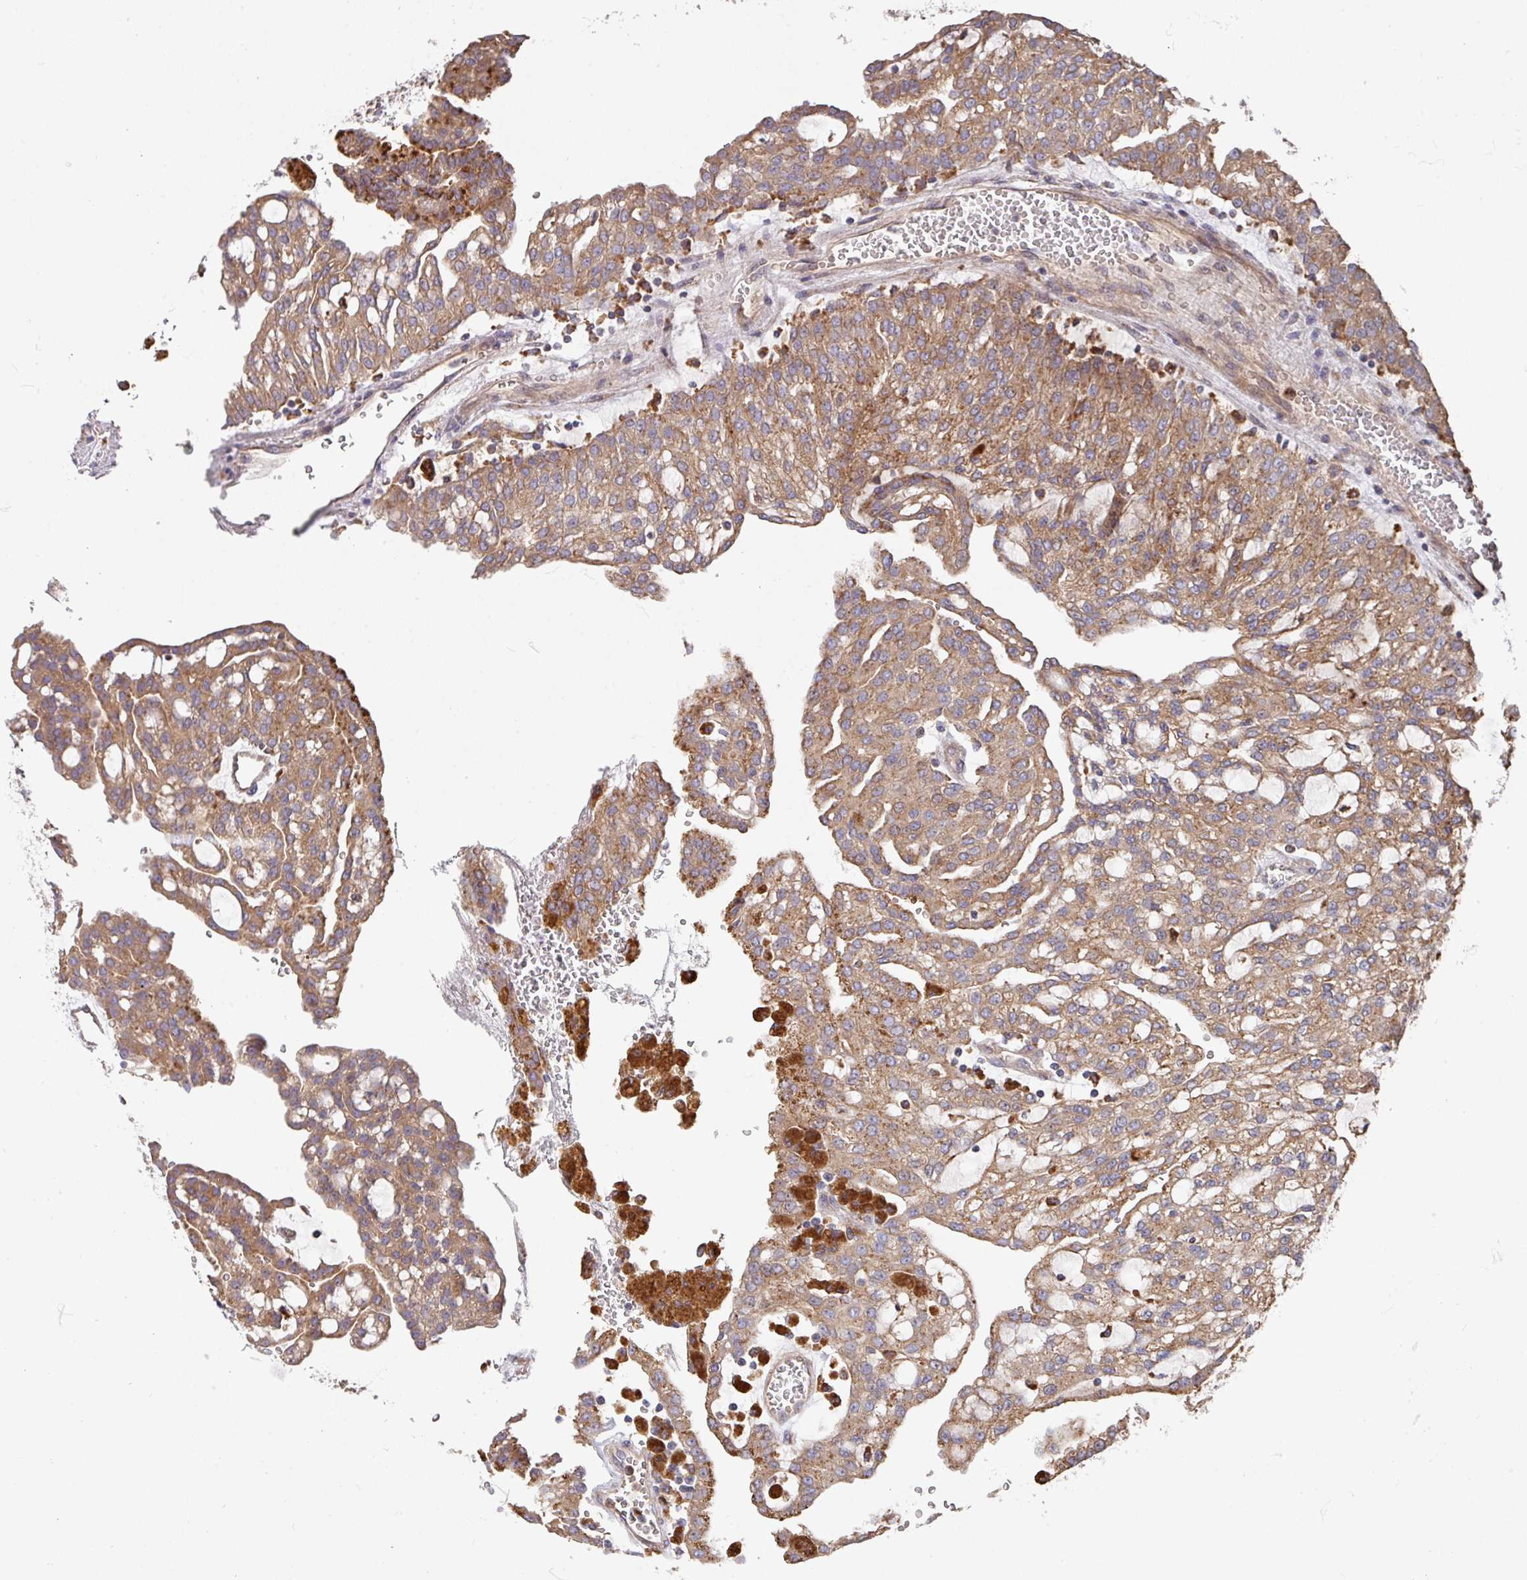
{"staining": {"intensity": "moderate", "quantity": ">75%", "location": "cytoplasmic/membranous"}, "tissue": "renal cancer", "cell_type": "Tumor cells", "image_type": "cancer", "snomed": [{"axis": "morphology", "description": "Adenocarcinoma, NOS"}, {"axis": "topography", "description": "Kidney"}], "caption": "Protein staining of renal cancer (adenocarcinoma) tissue displays moderate cytoplasmic/membranous expression in about >75% of tumor cells. (DAB (3,3'-diaminobenzidine) IHC with brightfield microscopy, high magnification).", "gene": "TRIM14", "patient": {"sex": "male", "age": 63}}